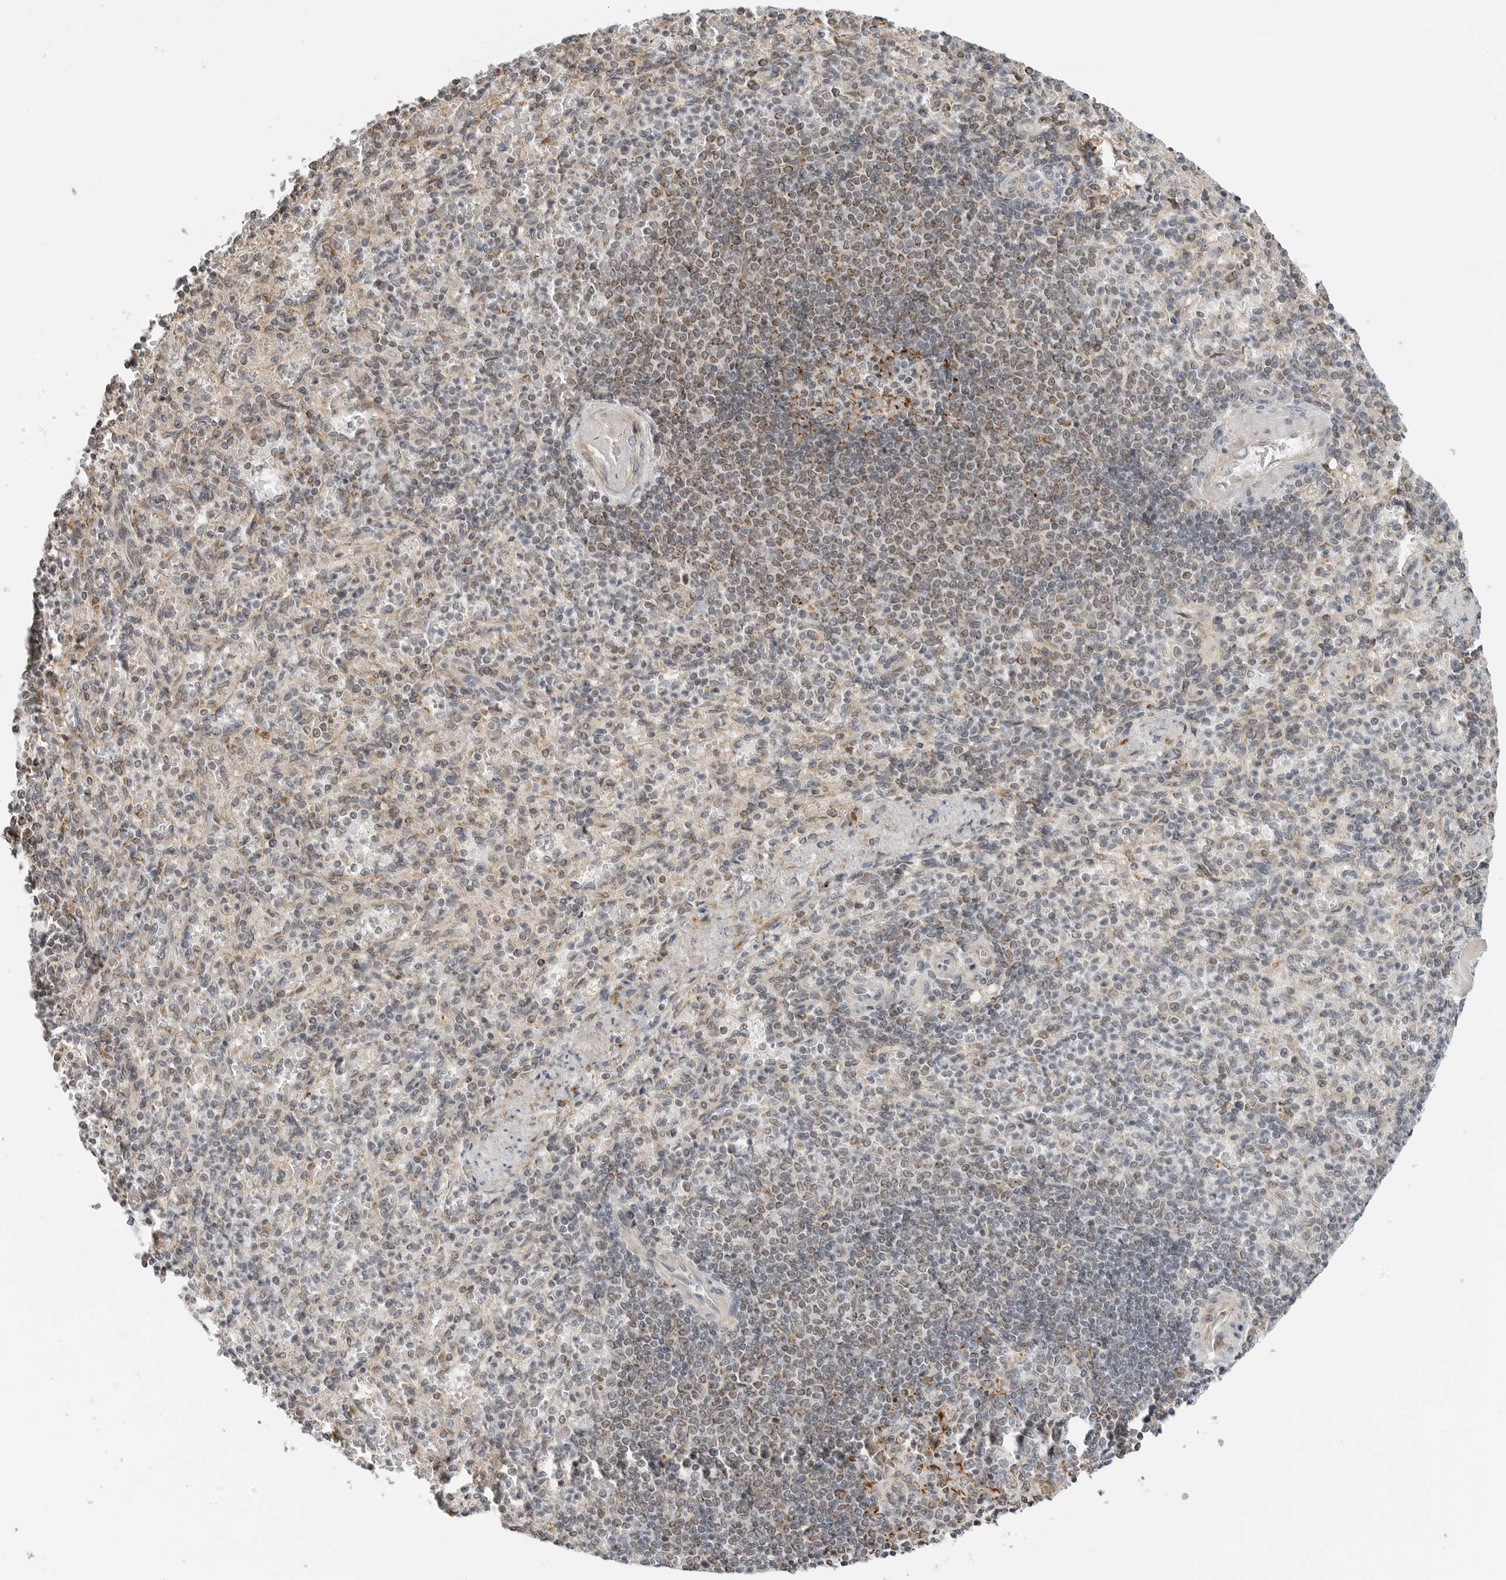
{"staining": {"intensity": "weak", "quantity": "<25%", "location": "cytoplasmic/membranous"}, "tissue": "spleen", "cell_type": "Cells in red pulp", "image_type": "normal", "snomed": [{"axis": "morphology", "description": "Normal tissue, NOS"}, {"axis": "topography", "description": "Spleen"}], "caption": "Image shows no protein staining in cells in red pulp of unremarkable spleen.", "gene": "PEX2", "patient": {"sex": "female", "age": 74}}